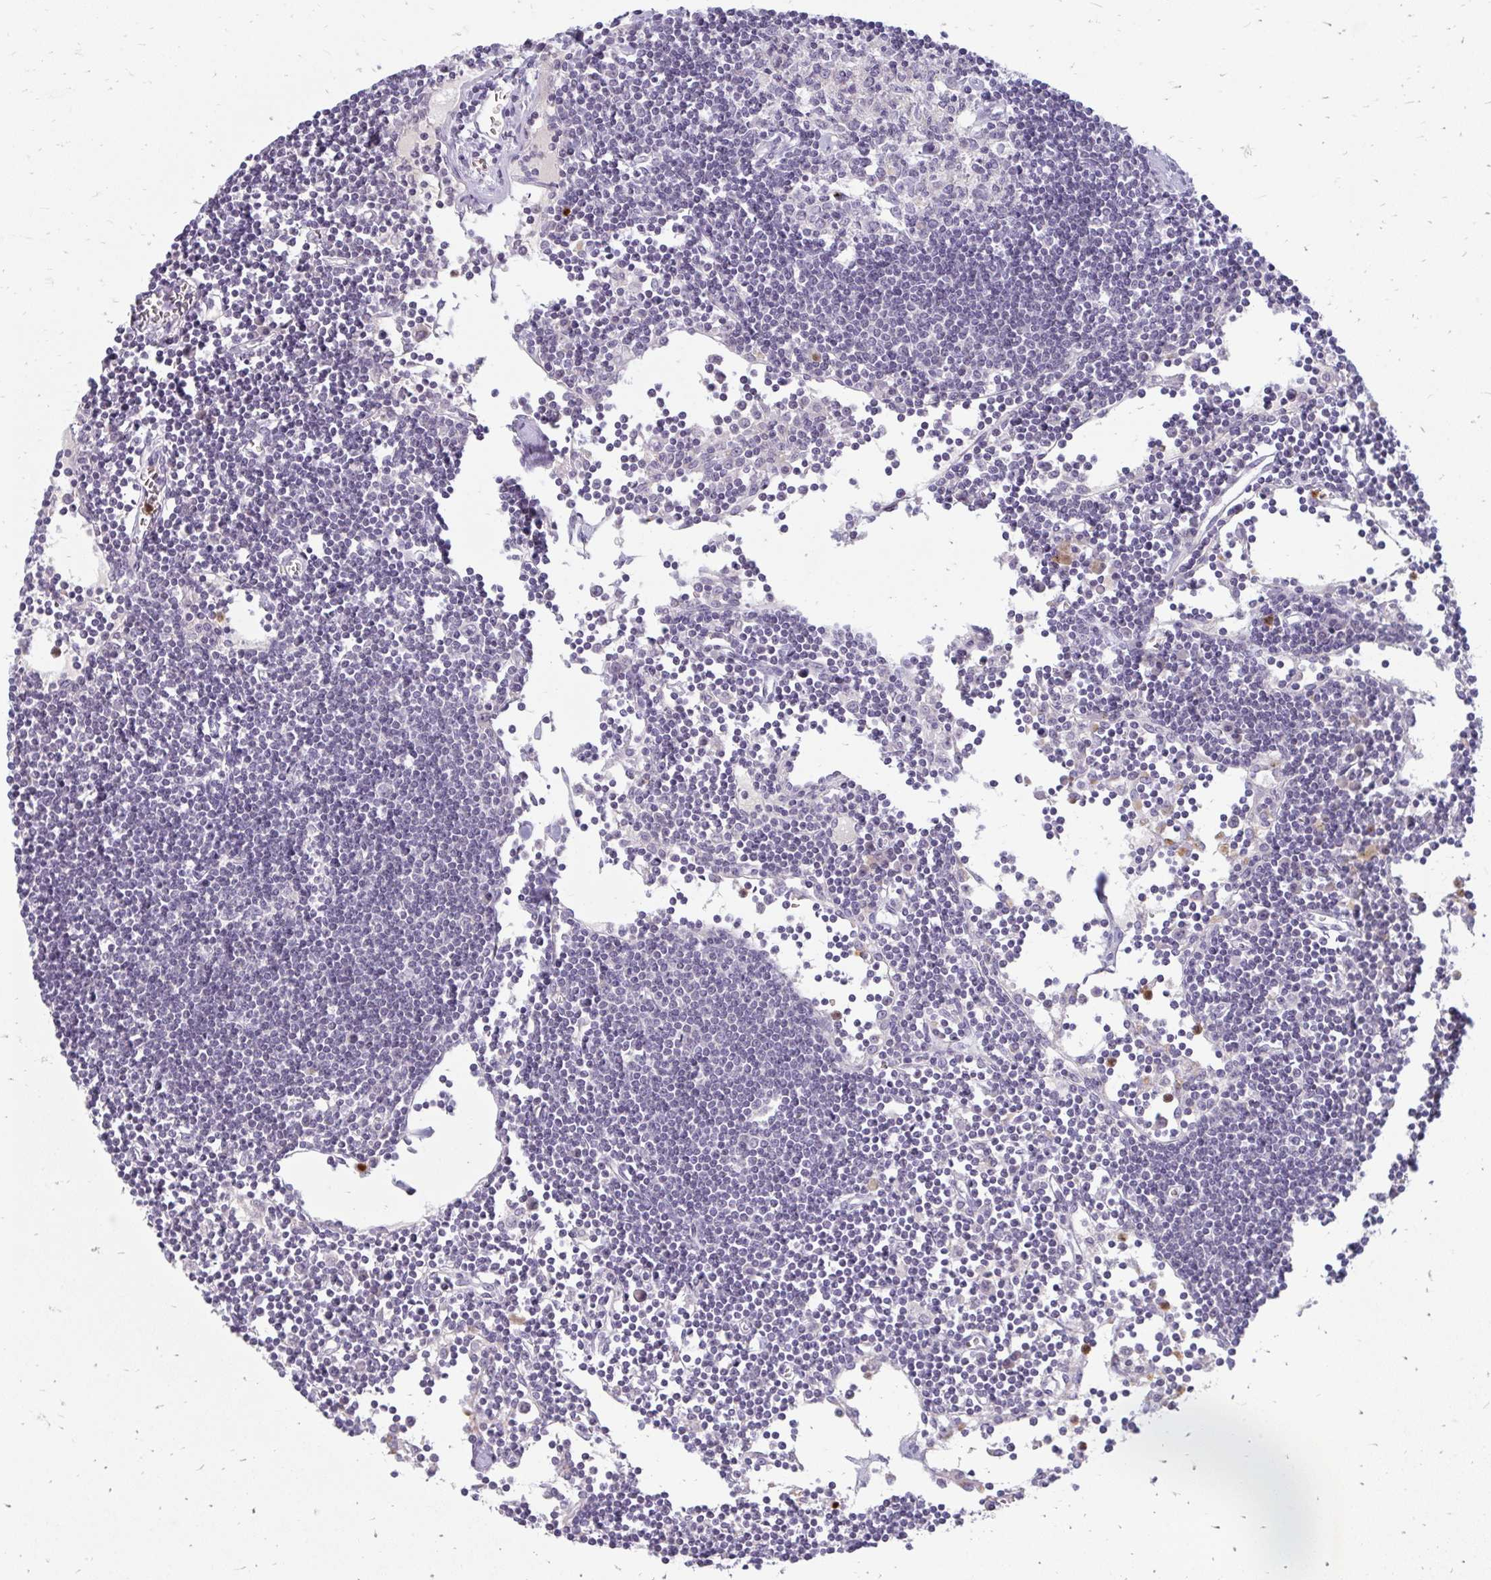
{"staining": {"intensity": "negative", "quantity": "none", "location": "none"}, "tissue": "lymph node", "cell_type": "Germinal center cells", "image_type": "normal", "snomed": [{"axis": "morphology", "description": "Normal tissue, NOS"}, {"axis": "topography", "description": "Lymph node"}], "caption": "Immunohistochemistry image of benign lymph node: human lymph node stained with DAB demonstrates no significant protein staining in germinal center cells. (DAB IHC visualized using brightfield microscopy, high magnification).", "gene": "RAB33A", "patient": {"sex": "female", "age": 65}}